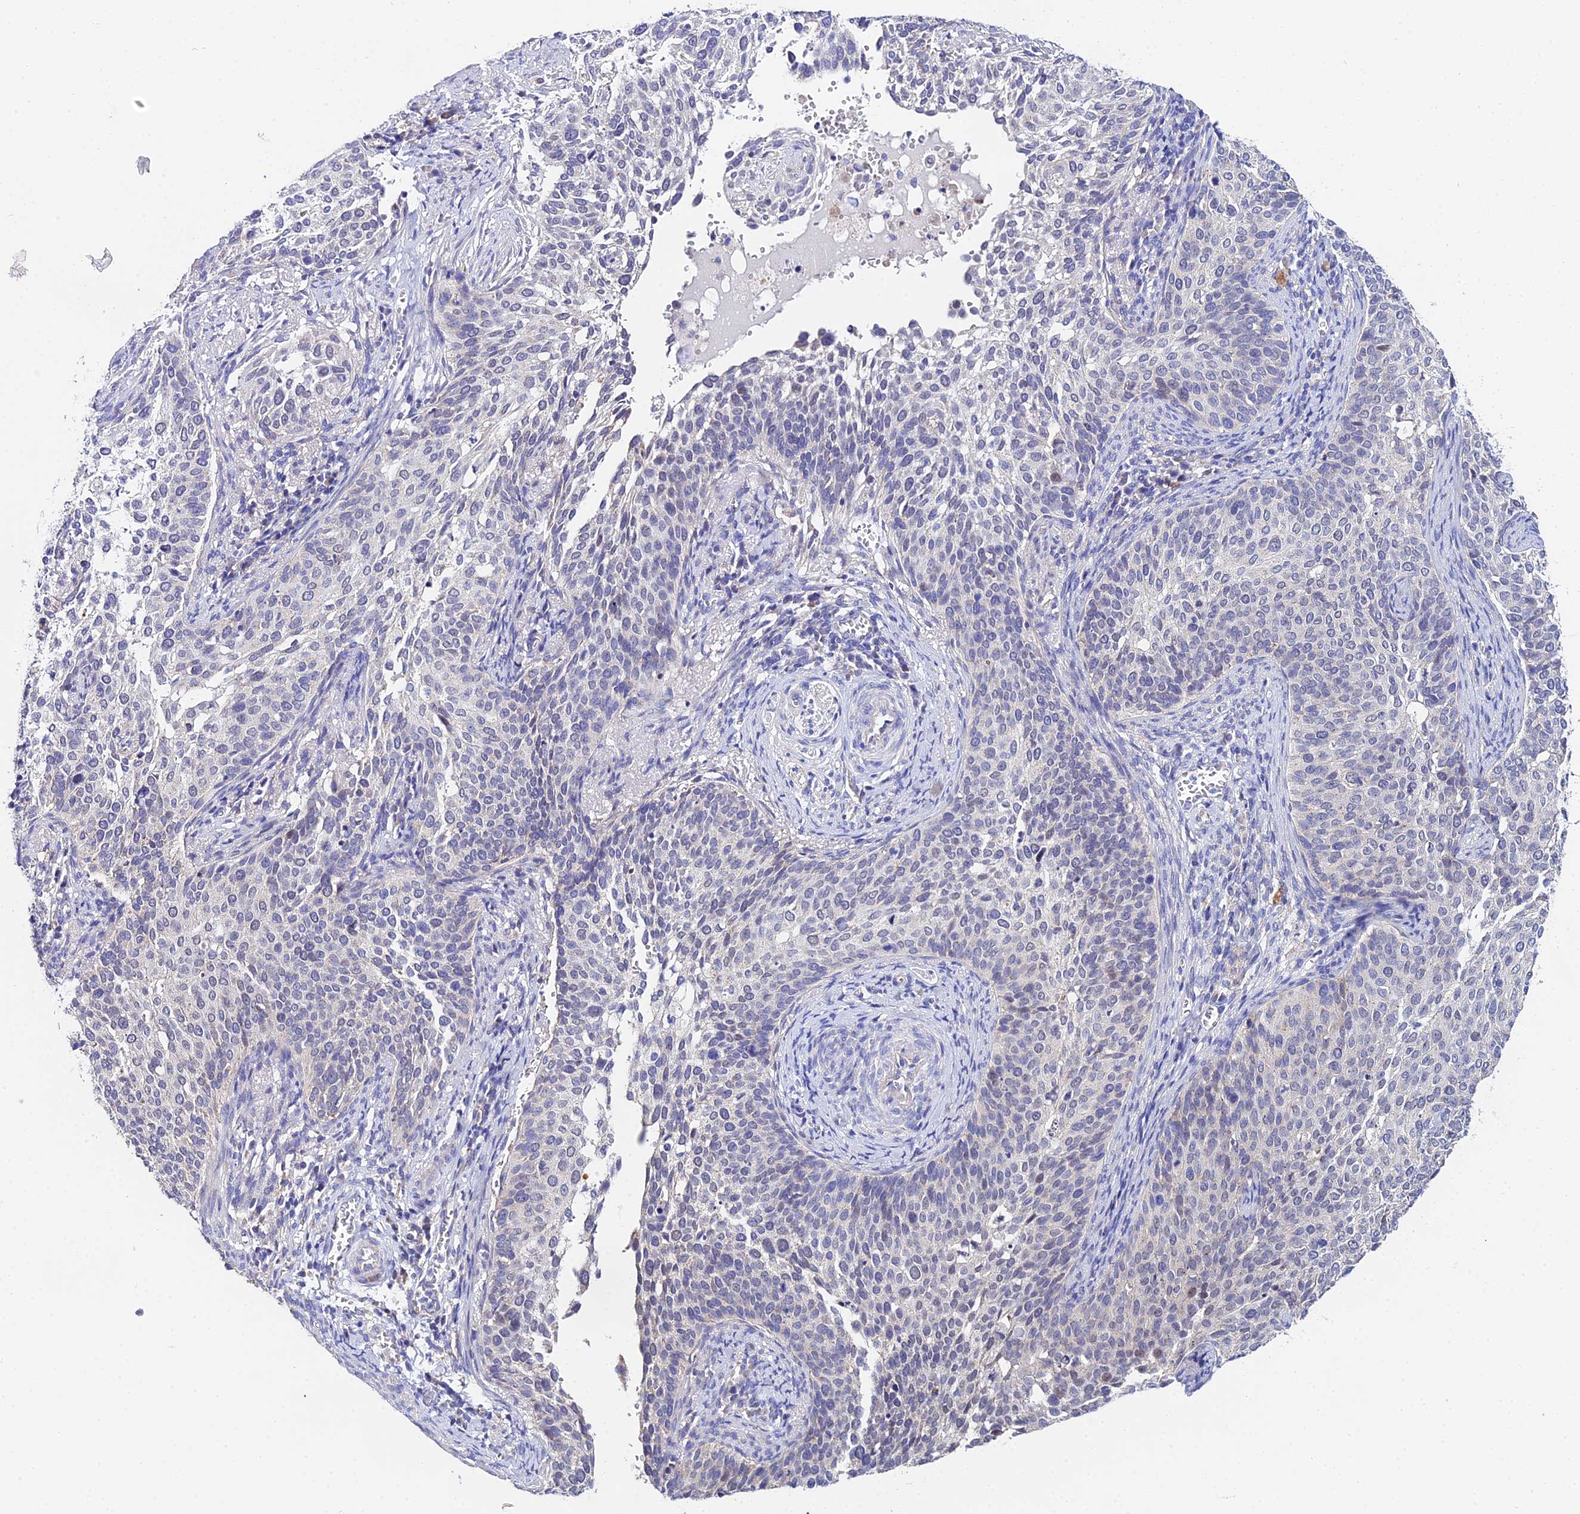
{"staining": {"intensity": "negative", "quantity": "none", "location": "none"}, "tissue": "cervical cancer", "cell_type": "Tumor cells", "image_type": "cancer", "snomed": [{"axis": "morphology", "description": "Squamous cell carcinoma, NOS"}, {"axis": "topography", "description": "Cervix"}], "caption": "Image shows no significant protein positivity in tumor cells of cervical squamous cell carcinoma.", "gene": "PPP2R2C", "patient": {"sex": "female", "age": 44}}